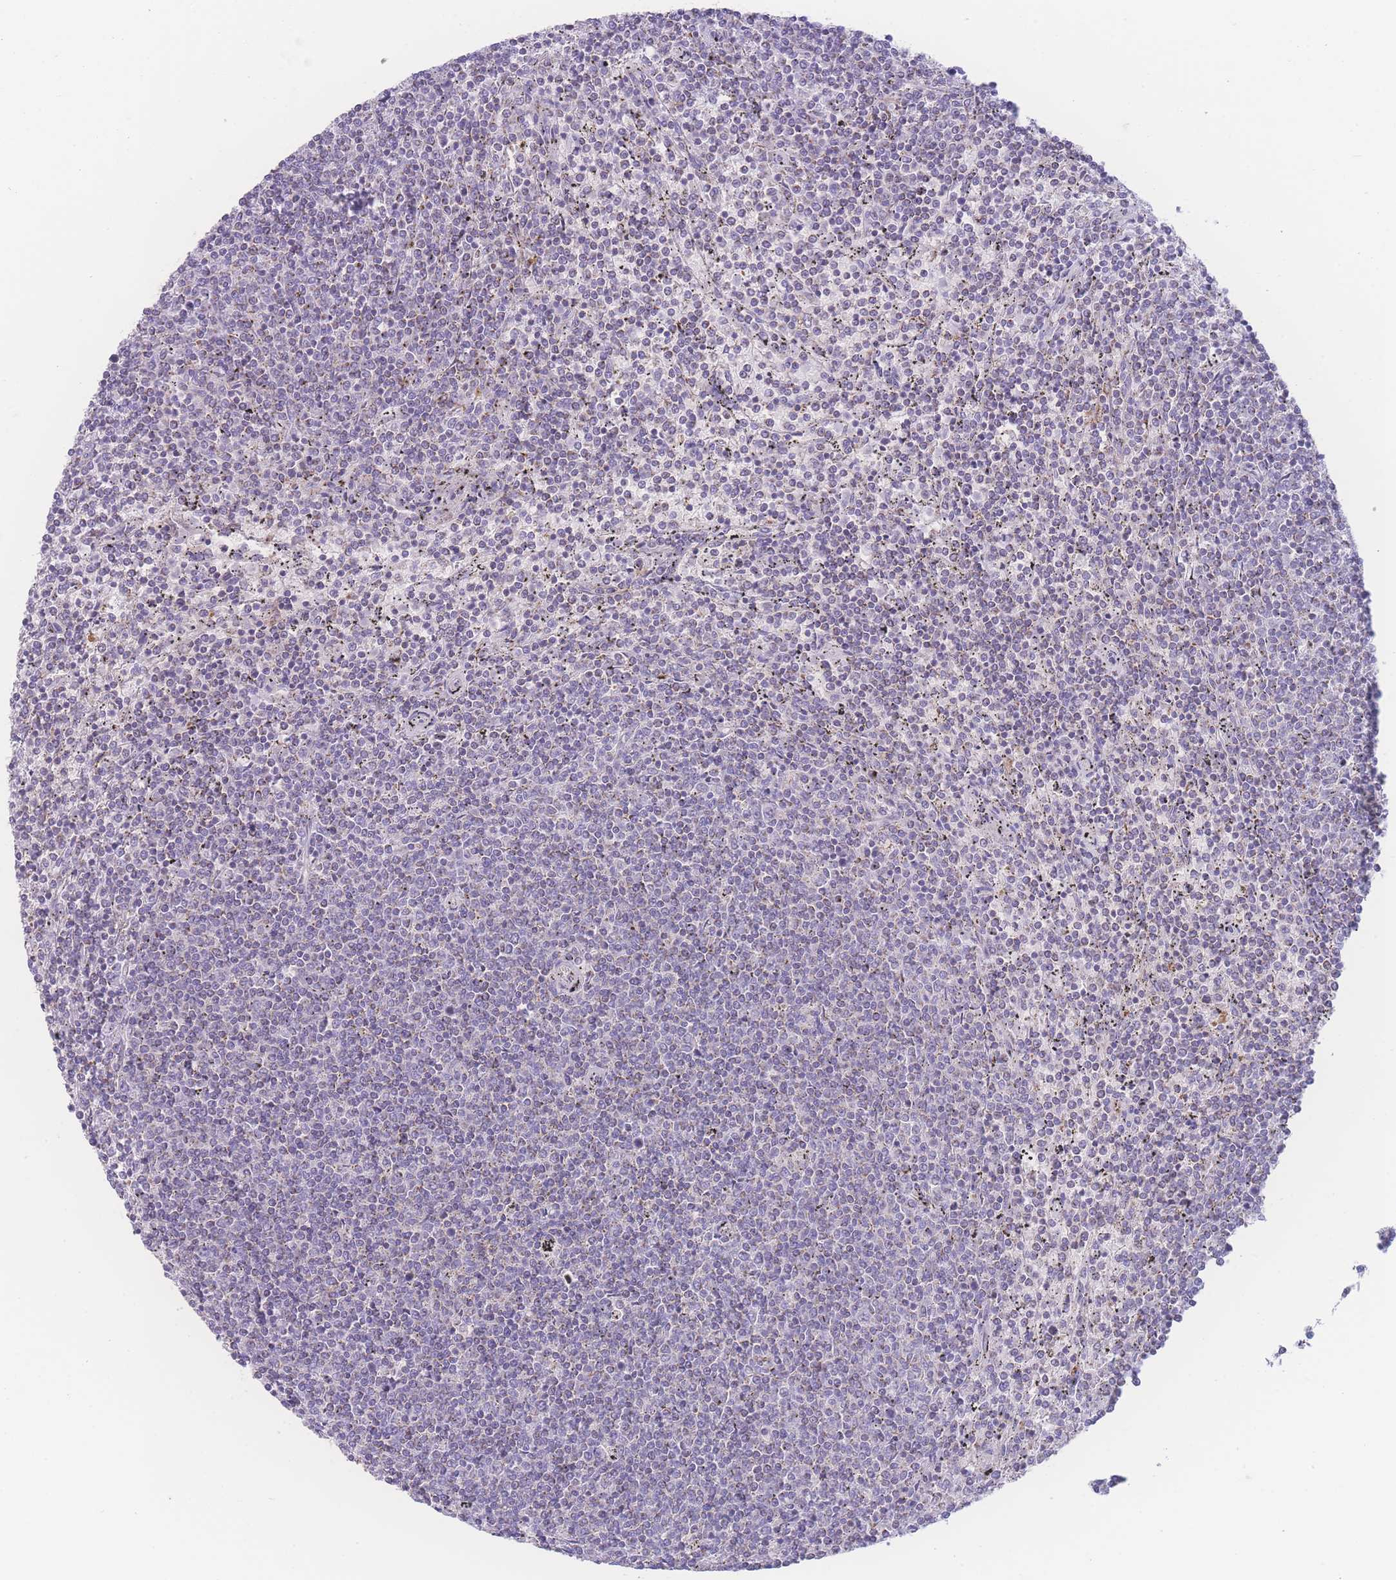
{"staining": {"intensity": "negative", "quantity": "none", "location": "none"}, "tissue": "lymphoma", "cell_type": "Tumor cells", "image_type": "cancer", "snomed": [{"axis": "morphology", "description": "Malignant lymphoma, non-Hodgkin's type, Low grade"}, {"axis": "topography", "description": "Spleen"}], "caption": "An IHC photomicrograph of lymphoma is shown. There is no staining in tumor cells of lymphoma. (DAB IHC with hematoxylin counter stain).", "gene": "NBEAL1", "patient": {"sex": "female", "age": 50}}